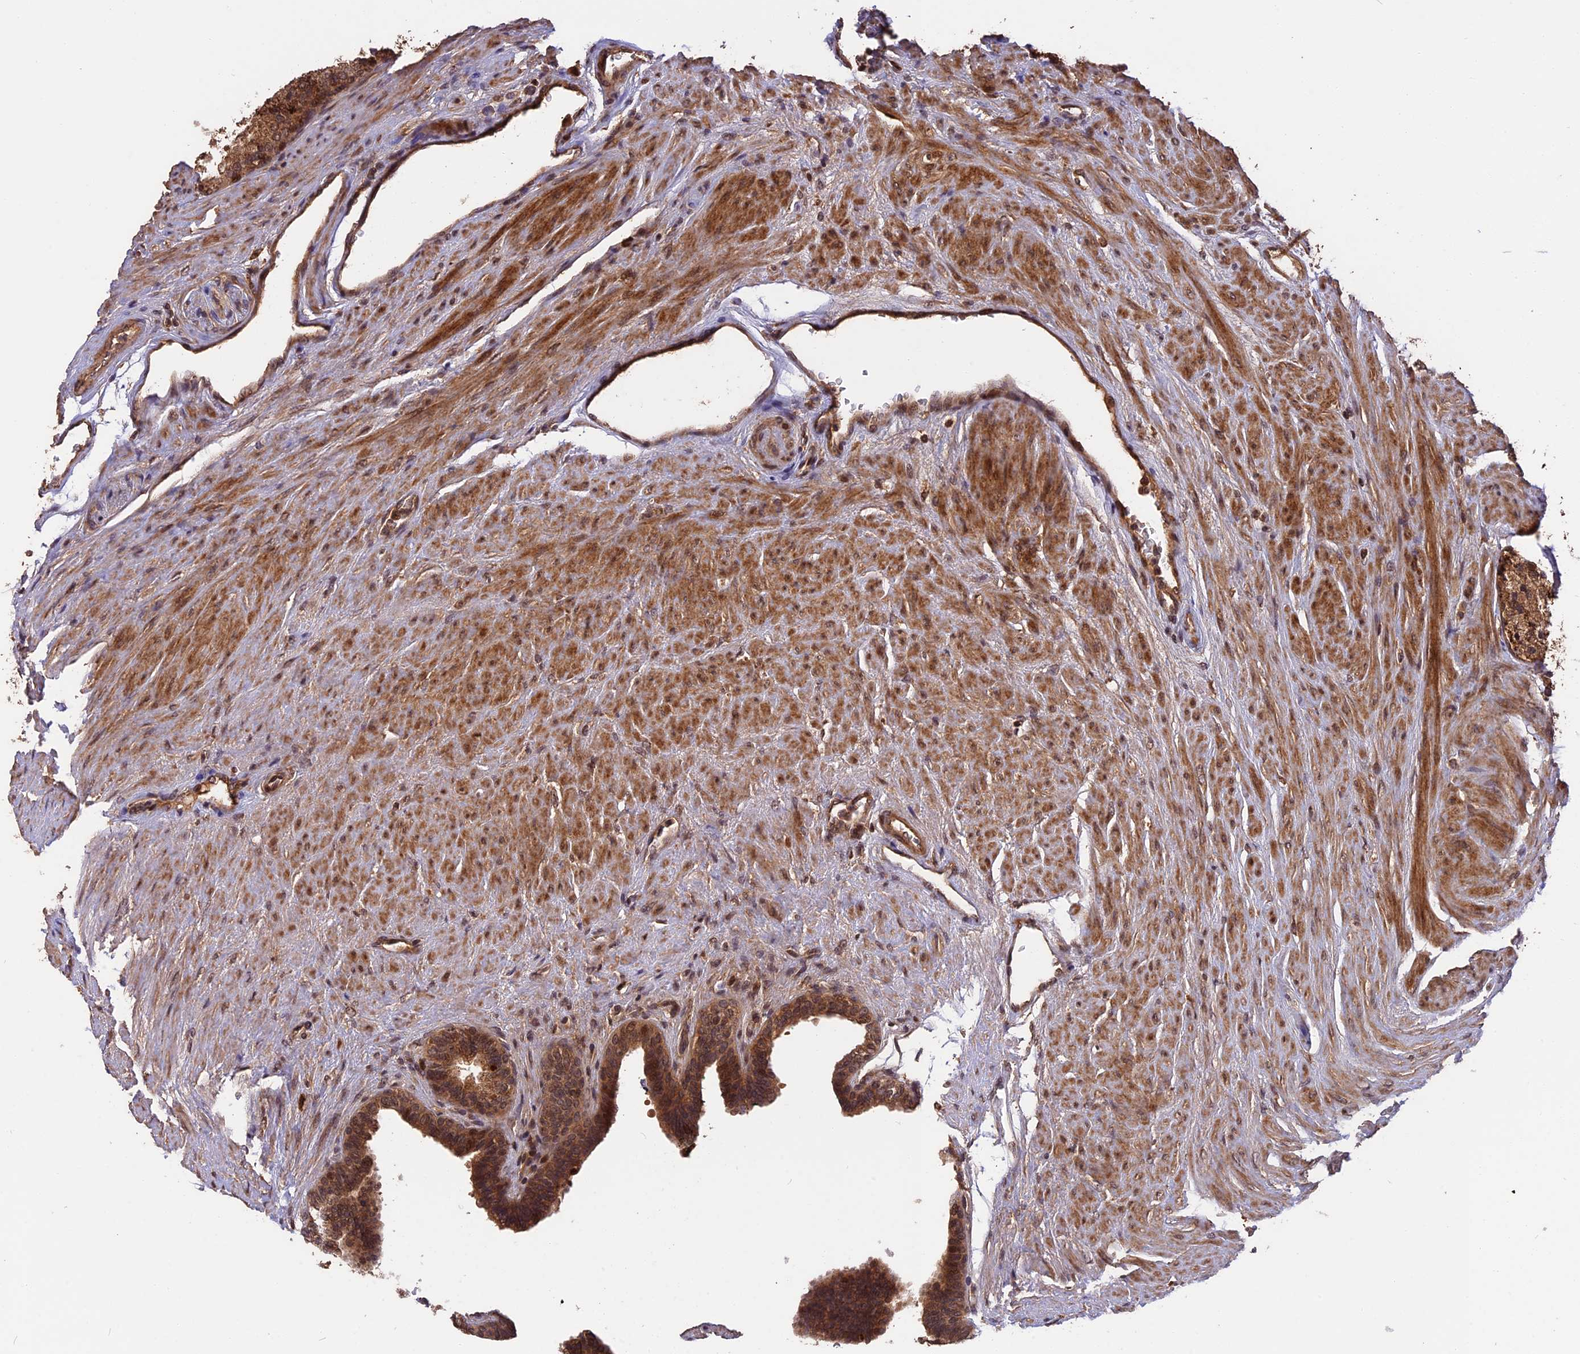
{"staining": {"intensity": "strong", "quantity": ">75%", "location": "cytoplasmic/membranous,nuclear"}, "tissue": "prostate cancer", "cell_type": "Tumor cells", "image_type": "cancer", "snomed": [{"axis": "morphology", "description": "Adenocarcinoma, High grade"}, {"axis": "topography", "description": "Prostate"}], "caption": "High-grade adenocarcinoma (prostate) tissue displays strong cytoplasmic/membranous and nuclear positivity in about >75% of tumor cells, visualized by immunohistochemistry.", "gene": "ESCO1", "patient": {"sex": "male", "age": 70}}